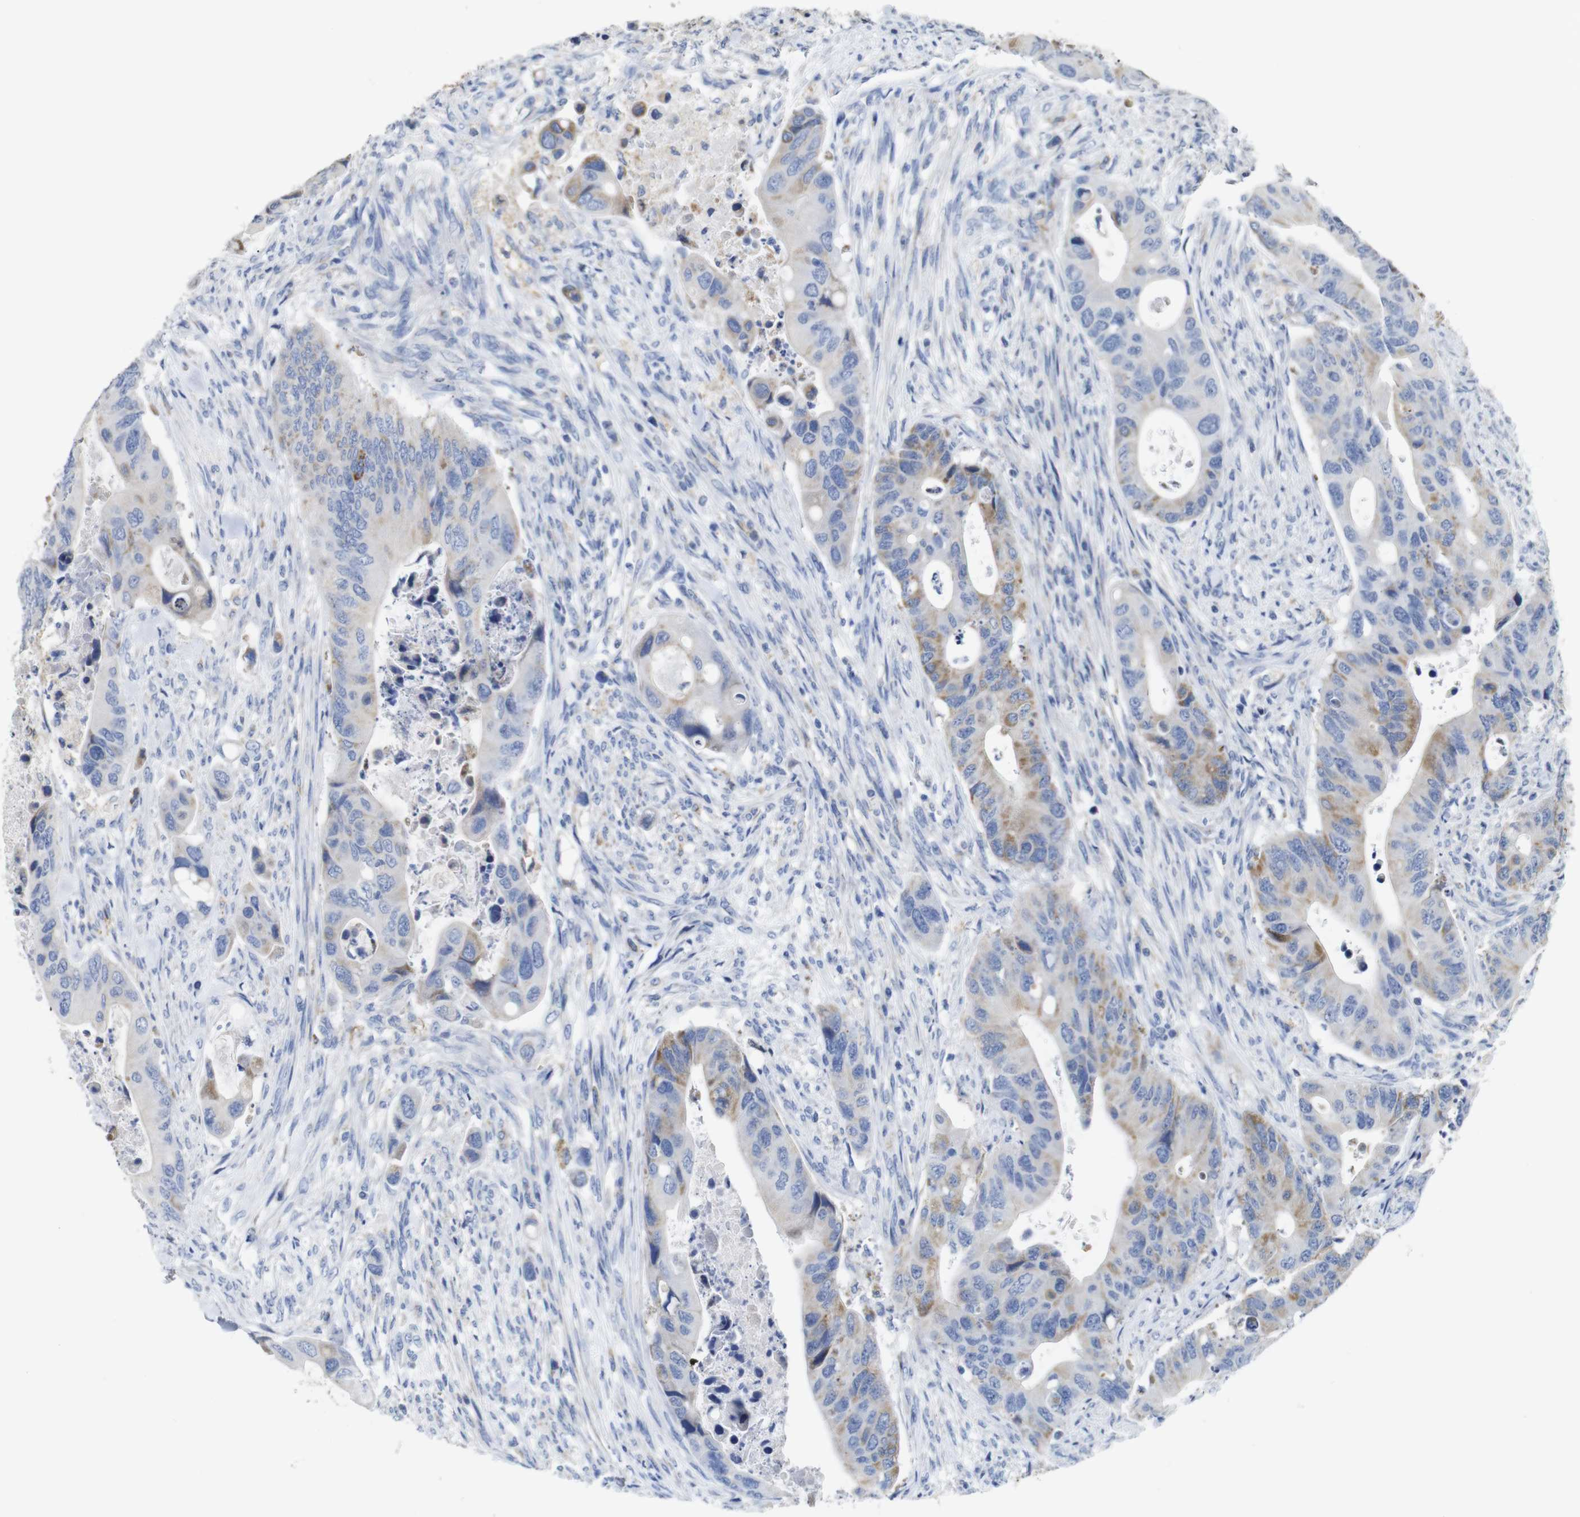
{"staining": {"intensity": "moderate", "quantity": "<25%", "location": "cytoplasmic/membranous"}, "tissue": "colorectal cancer", "cell_type": "Tumor cells", "image_type": "cancer", "snomed": [{"axis": "morphology", "description": "Adenocarcinoma, NOS"}, {"axis": "topography", "description": "Rectum"}], "caption": "Tumor cells exhibit low levels of moderate cytoplasmic/membranous positivity in about <25% of cells in human colorectal cancer (adenocarcinoma).", "gene": "MAOA", "patient": {"sex": "female", "age": 57}}